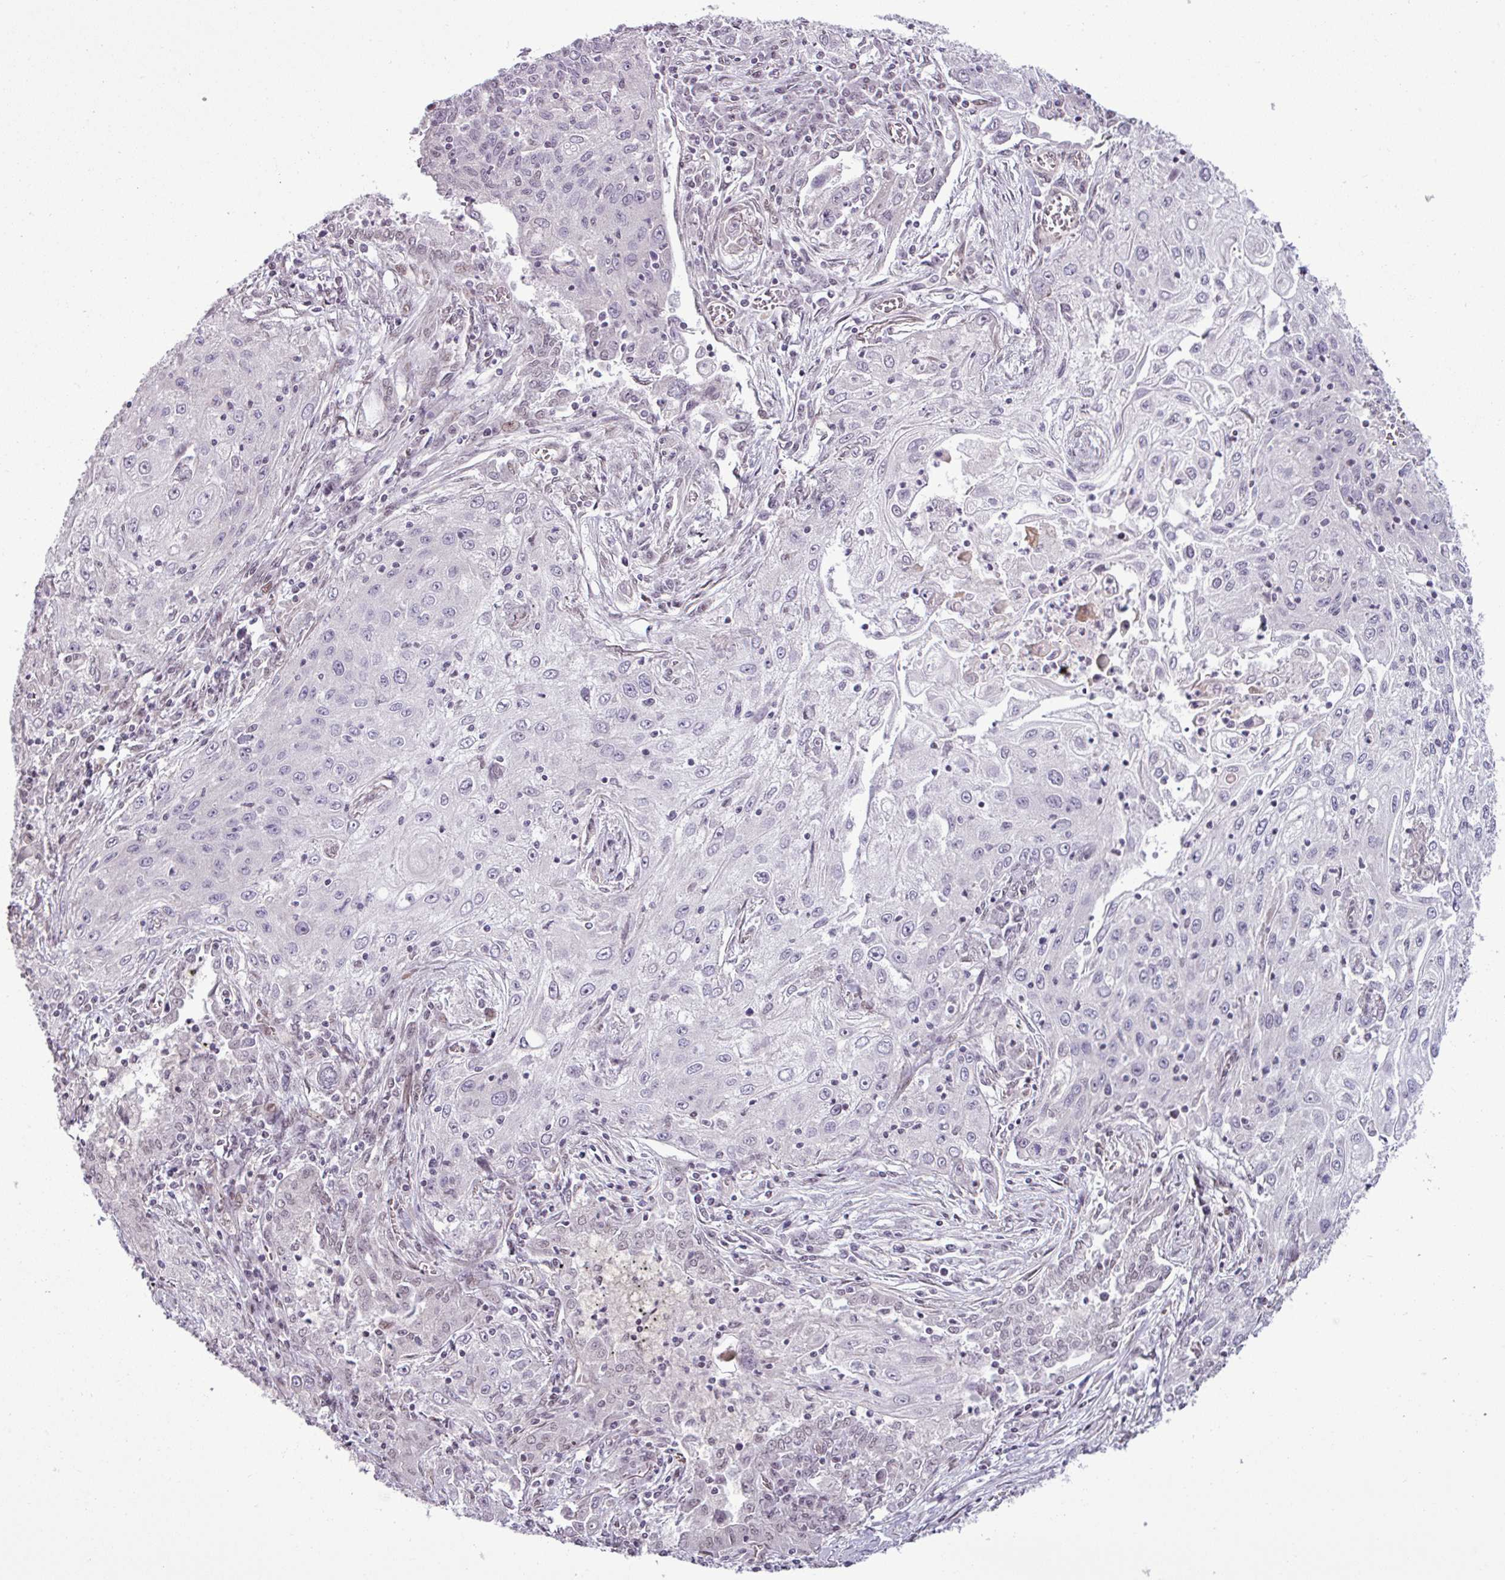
{"staining": {"intensity": "negative", "quantity": "none", "location": "none"}, "tissue": "lung cancer", "cell_type": "Tumor cells", "image_type": "cancer", "snomed": [{"axis": "morphology", "description": "Squamous cell carcinoma, NOS"}, {"axis": "topography", "description": "Lung"}], "caption": "This image is of squamous cell carcinoma (lung) stained with immunohistochemistry (IHC) to label a protein in brown with the nuclei are counter-stained blue. There is no staining in tumor cells.", "gene": "GPT2", "patient": {"sex": "female", "age": 69}}